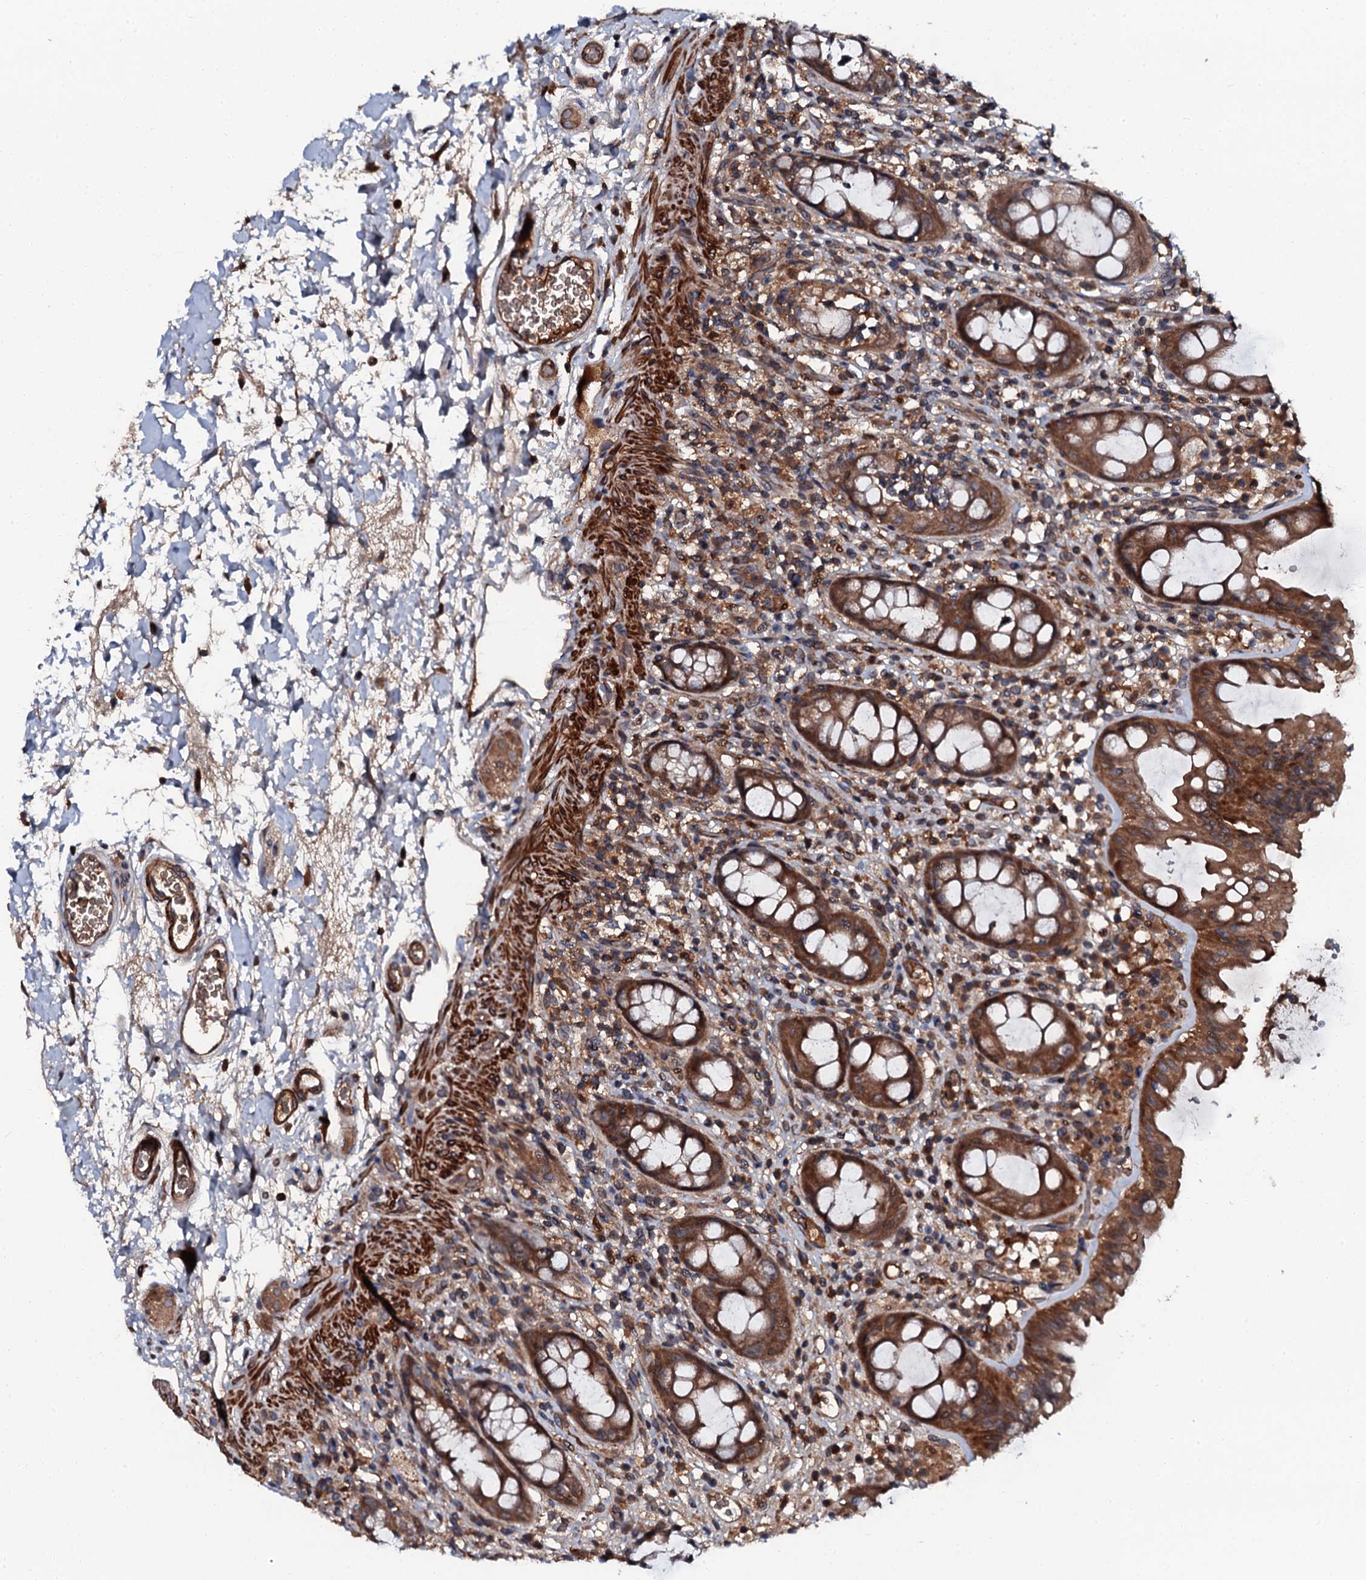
{"staining": {"intensity": "strong", "quantity": ">75%", "location": "cytoplasmic/membranous"}, "tissue": "rectum", "cell_type": "Glandular cells", "image_type": "normal", "snomed": [{"axis": "morphology", "description": "Normal tissue, NOS"}, {"axis": "topography", "description": "Rectum"}], "caption": "IHC micrograph of unremarkable rectum: rectum stained using immunohistochemistry (IHC) reveals high levels of strong protein expression localized specifically in the cytoplasmic/membranous of glandular cells, appearing as a cytoplasmic/membranous brown color.", "gene": "N4BP1", "patient": {"sex": "female", "age": 57}}